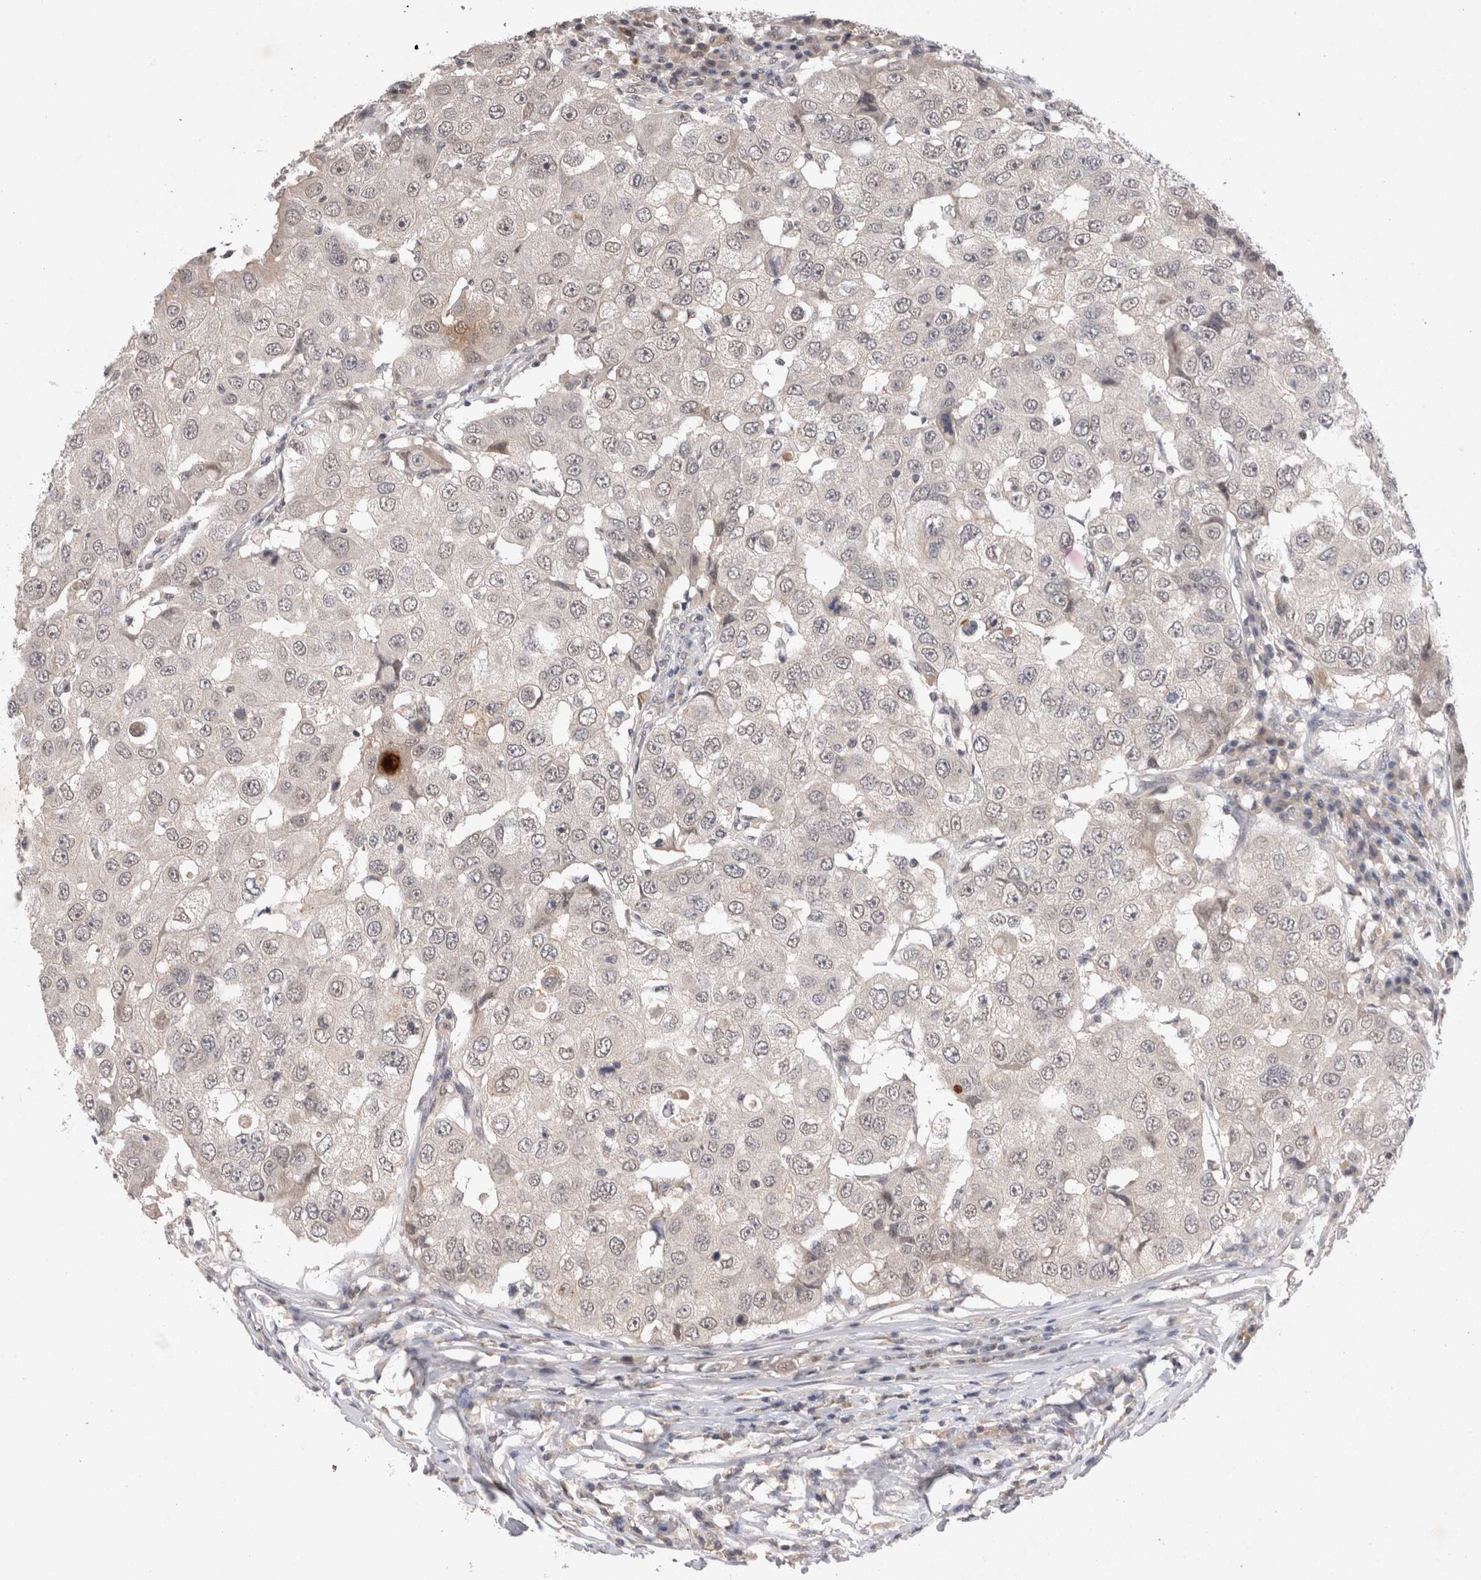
{"staining": {"intensity": "negative", "quantity": "none", "location": "none"}, "tissue": "breast cancer", "cell_type": "Tumor cells", "image_type": "cancer", "snomed": [{"axis": "morphology", "description": "Duct carcinoma"}, {"axis": "topography", "description": "Breast"}], "caption": "Photomicrograph shows no protein expression in tumor cells of infiltrating ductal carcinoma (breast) tissue.", "gene": "RASSF3", "patient": {"sex": "female", "age": 27}}